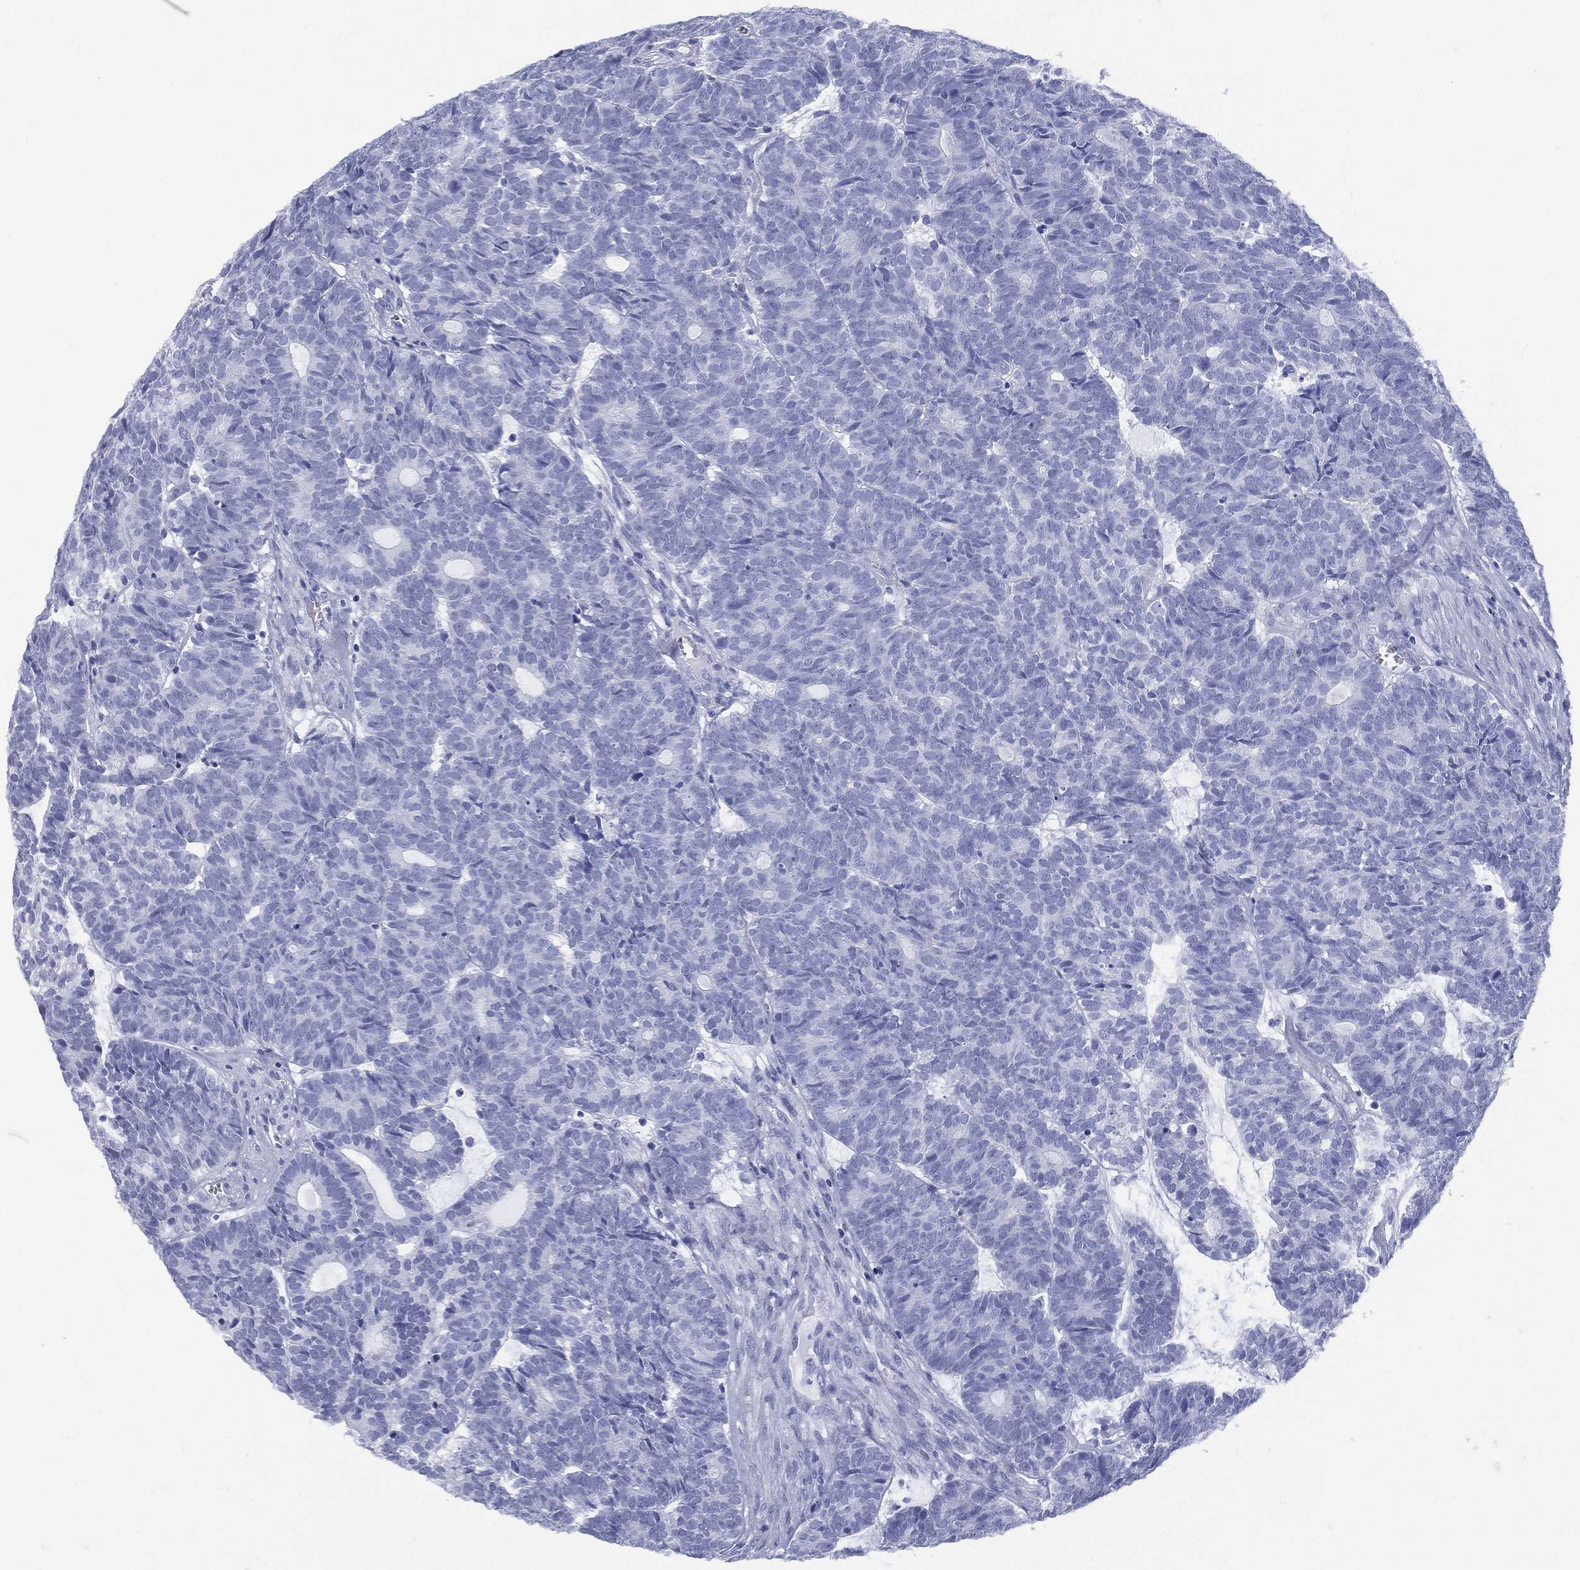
{"staining": {"intensity": "negative", "quantity": "none", "location": "none"}, "tissue": "head and neck cancer", "cell_type": "Tumor cells", "image_type": "cancer", "snomed": [{"axis": "morphology", "description": "Adenocarcinoma, NOS"}, {"axis": "topography", "description": "Head-Neck"}], "caption": "IHC image of human adenocarcinoma (head and neck) stained for a protein (brown), which shows no positivity in tumor cells.", "gene": "ETNPPL", "patient": {"sex": "female", "age": 81}}